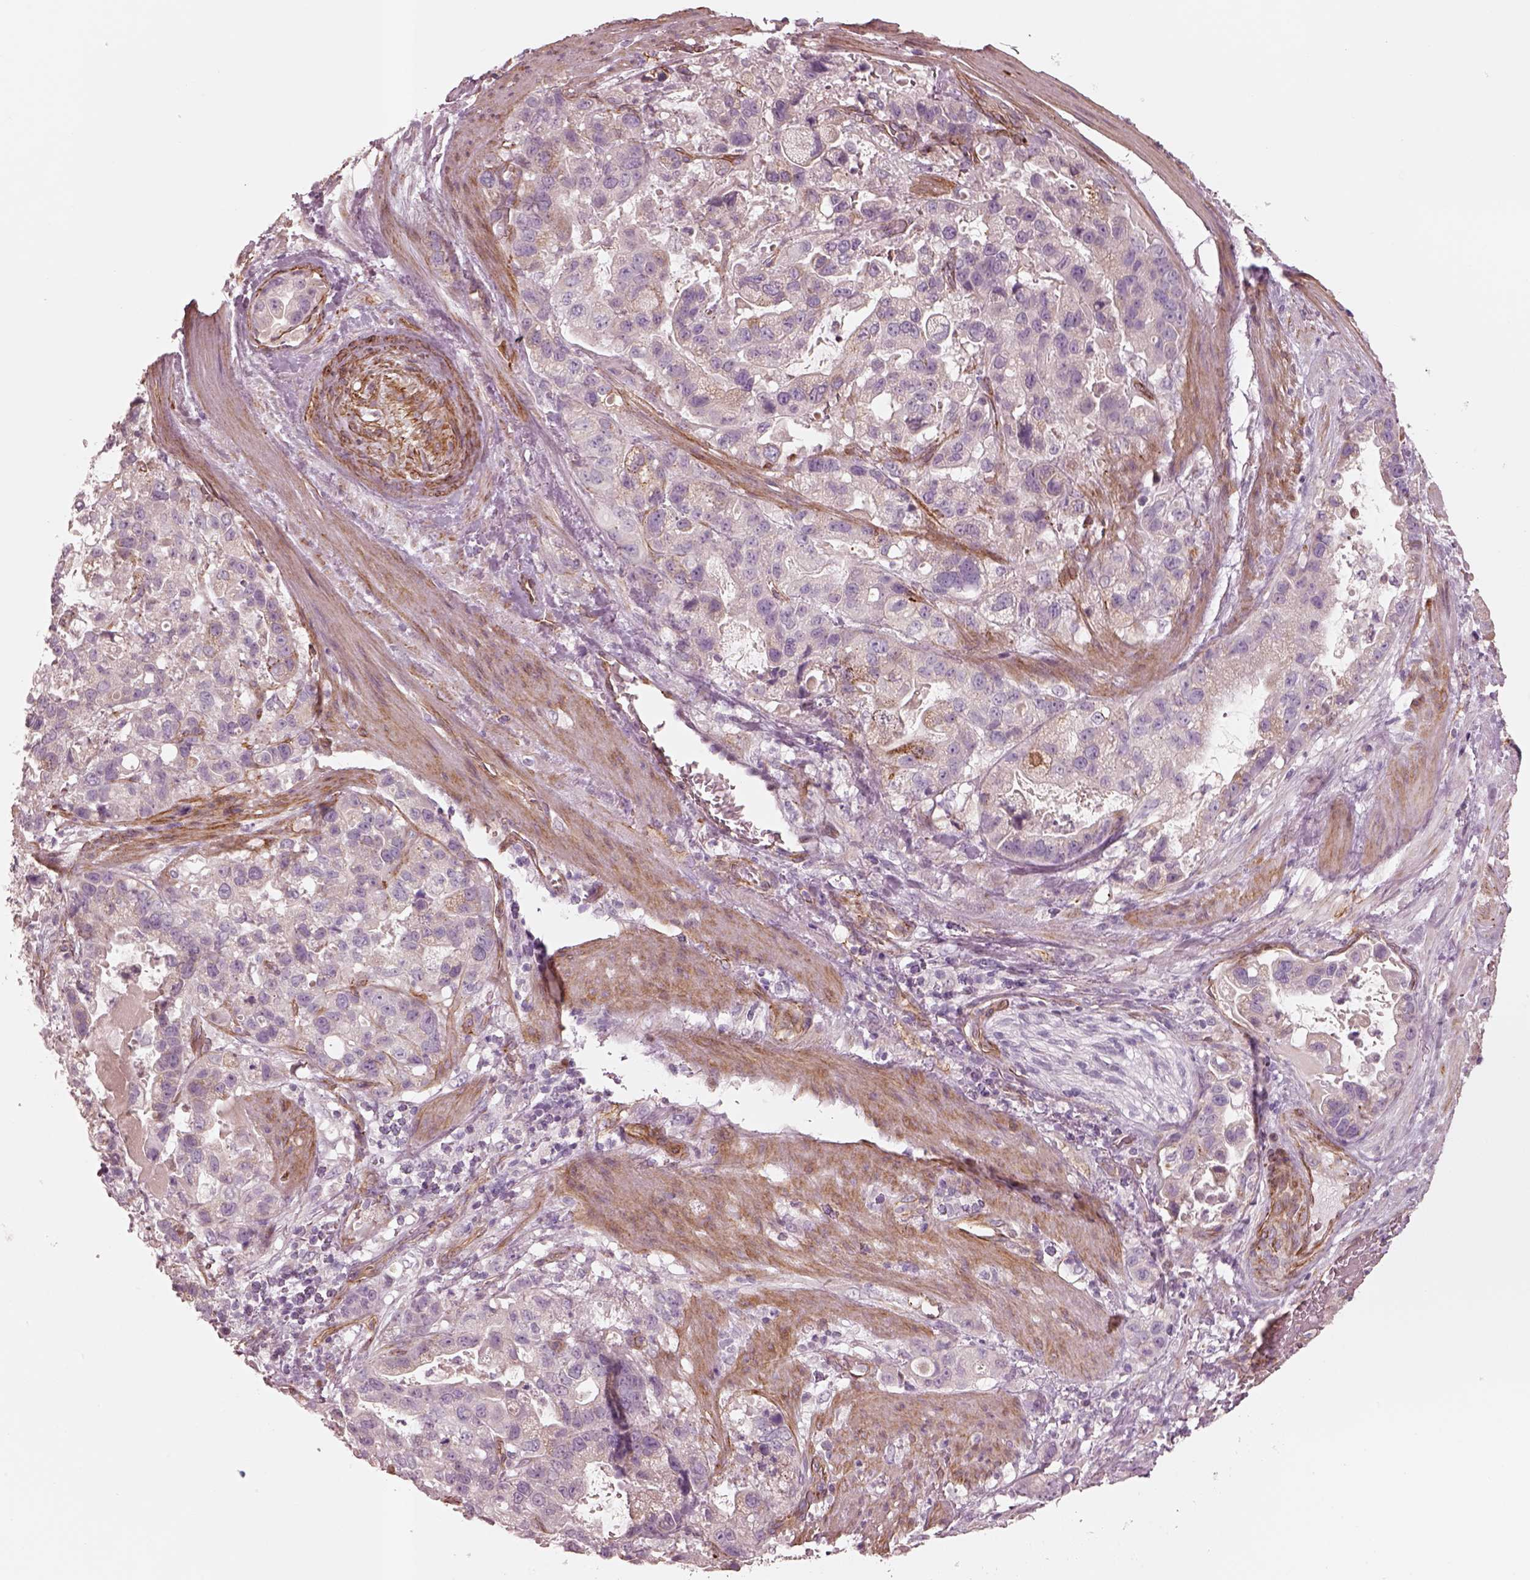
{"staining": {"intensity": "negative", "quantity": "none", "location": "none"}, "tissue": "stomach cancer", "cell_type": "Tumor cells", "image_type": "cancer", "snomed": [{"axis": "morphology", "description": "Adenocarcinoma, NOS"}, {"axis": "topography", "description": "Stomach"}], "caption": "Stomach adenocarcinoma was stained to show a protein in brown. There is no significant staining in tumor cells.", "gene": "CRYM", "patient": {"sex": "male", "age": 59}}